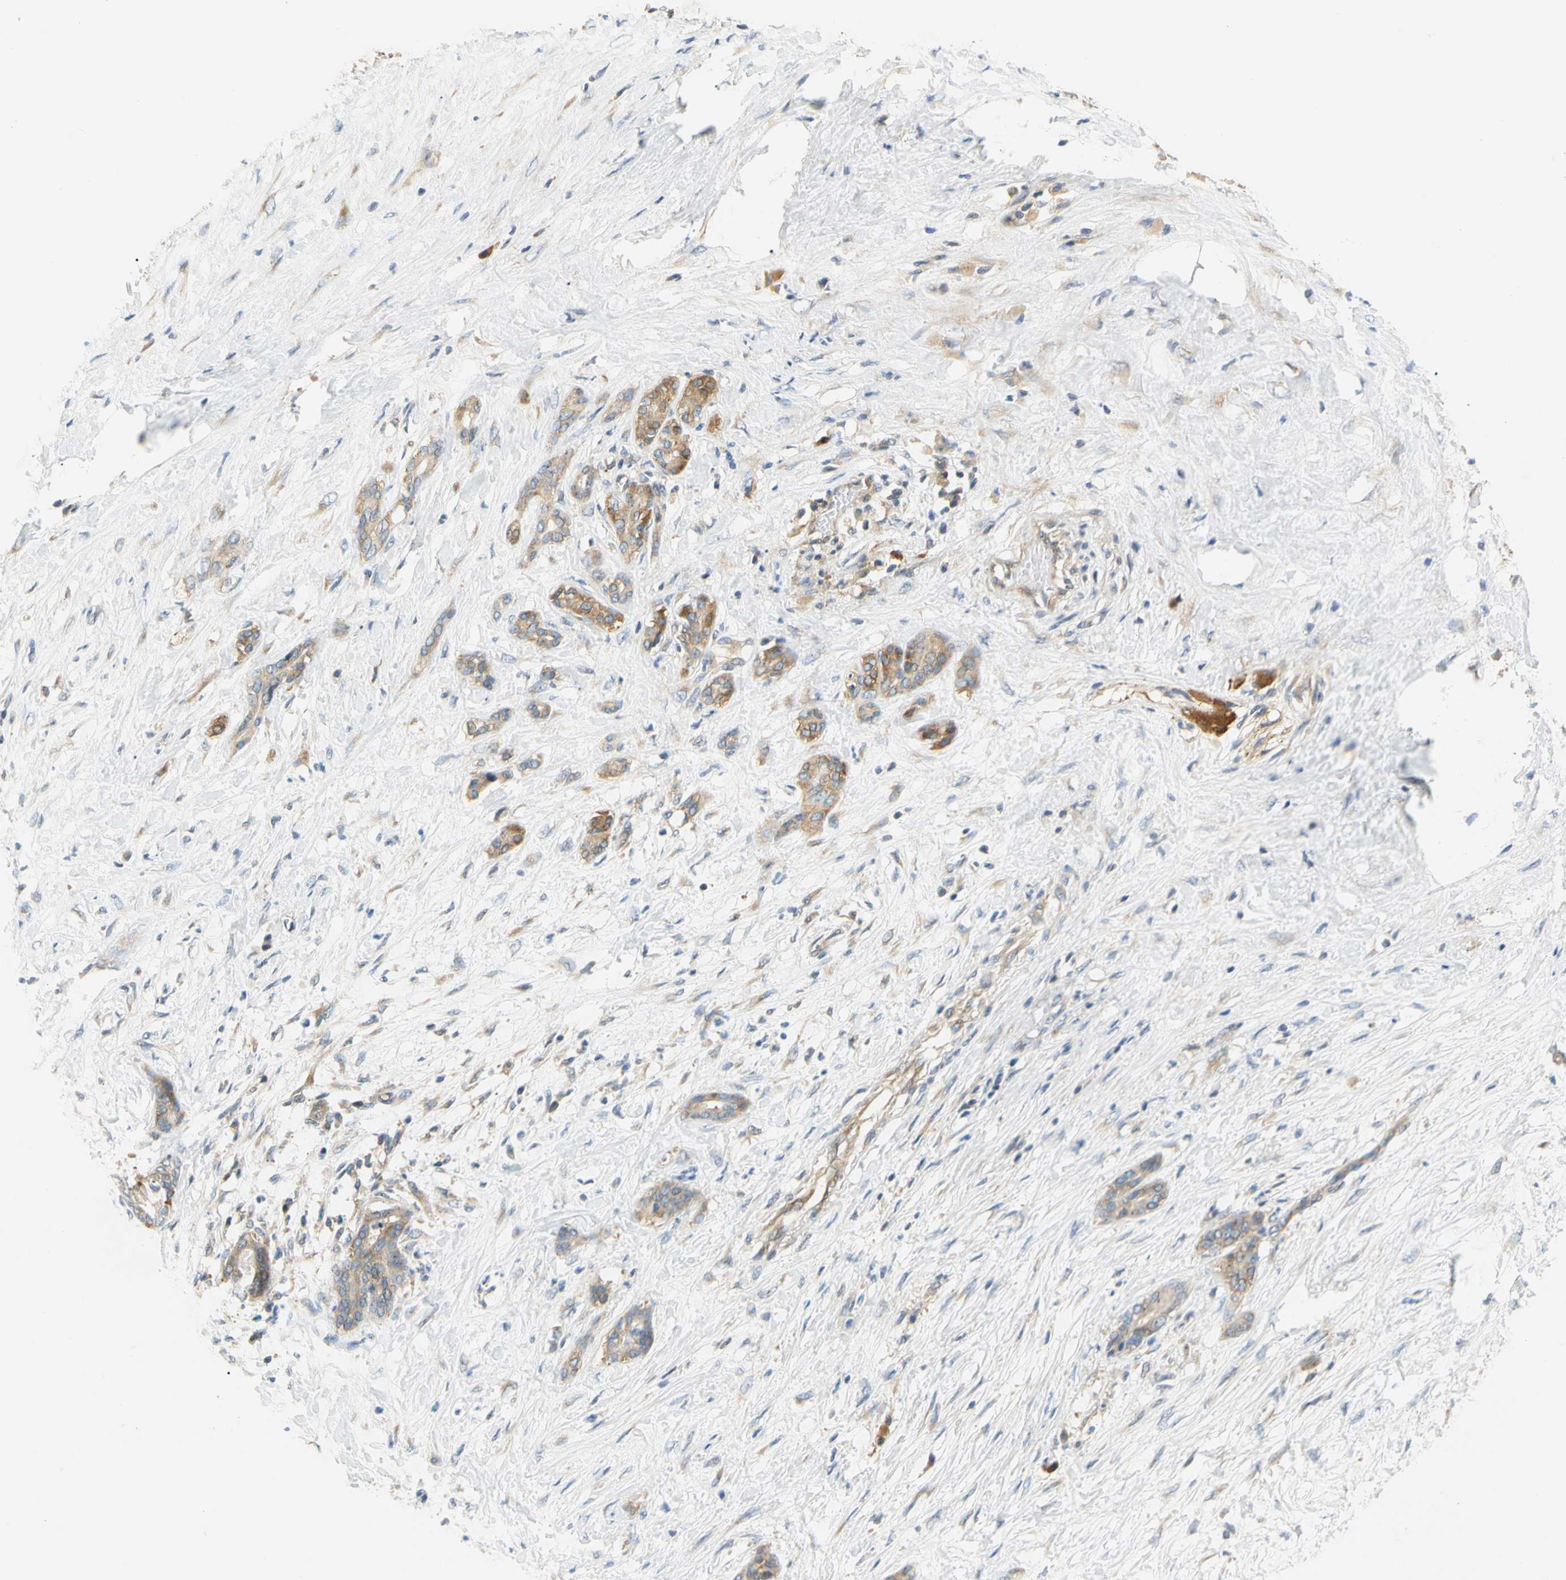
{"staining": {"intensity": "moderate", "quantity": ">75%", "location": "cytoplasmic/membranous"}, "tissue": "pancreatic cancer", "cell_type": "Tumor cells", "image_type": "cancer", "snomed": [{"axis": "morphology", "description": "Adenocarcinoma, NOS"}, {"axis": "topography", "description": "Pancreas"}], "caption": "The immunohistochemical stain shows moderate cytoplasmic/membranous expression in tumor cells of pancreatic adenocarcinoma tissue. (Brightfield microscopy of DAB IHC at high magnification).", "gene": "LRRC47", "patient": {"sex": "male", "age": 41}}